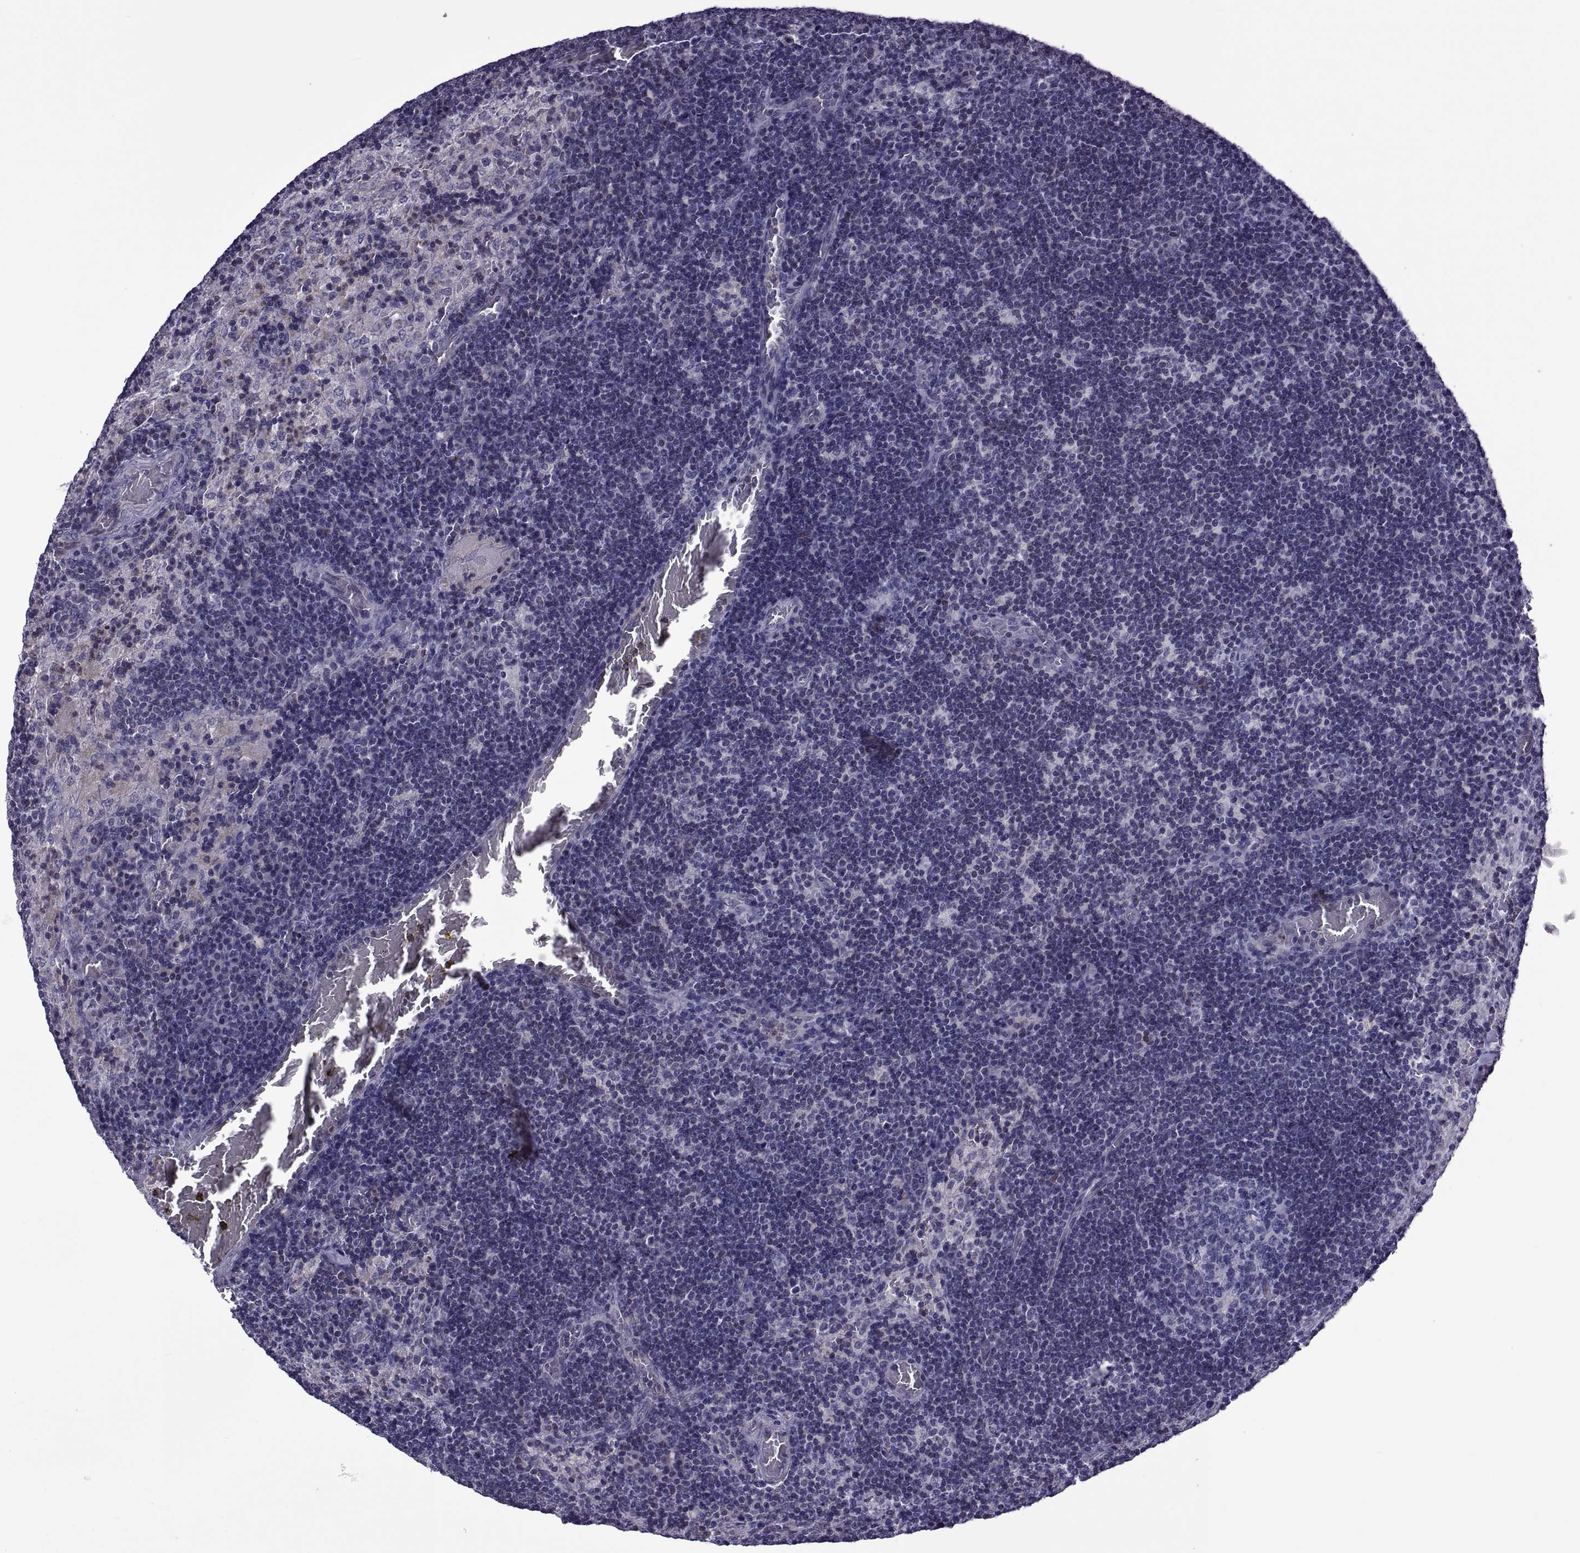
{"staining": {"intensity": "negative", "quantity": "none", "location": "none"}, "tissue": "lymph node", "cell_type": "Germinal center cells", "image_type": "normal", "snomed": [{"axis": "morphology", "description": "Normal tissue, NOS"}, {"axis": "topography", "description": "Lymph node"}], "caption": "An image of human lymph node is negative for staining in germinal center cells. (IHC, brightfield microscopy, high magnification).", "gene": "LCN9", "patient": {"sex": "male", "age": 63}}